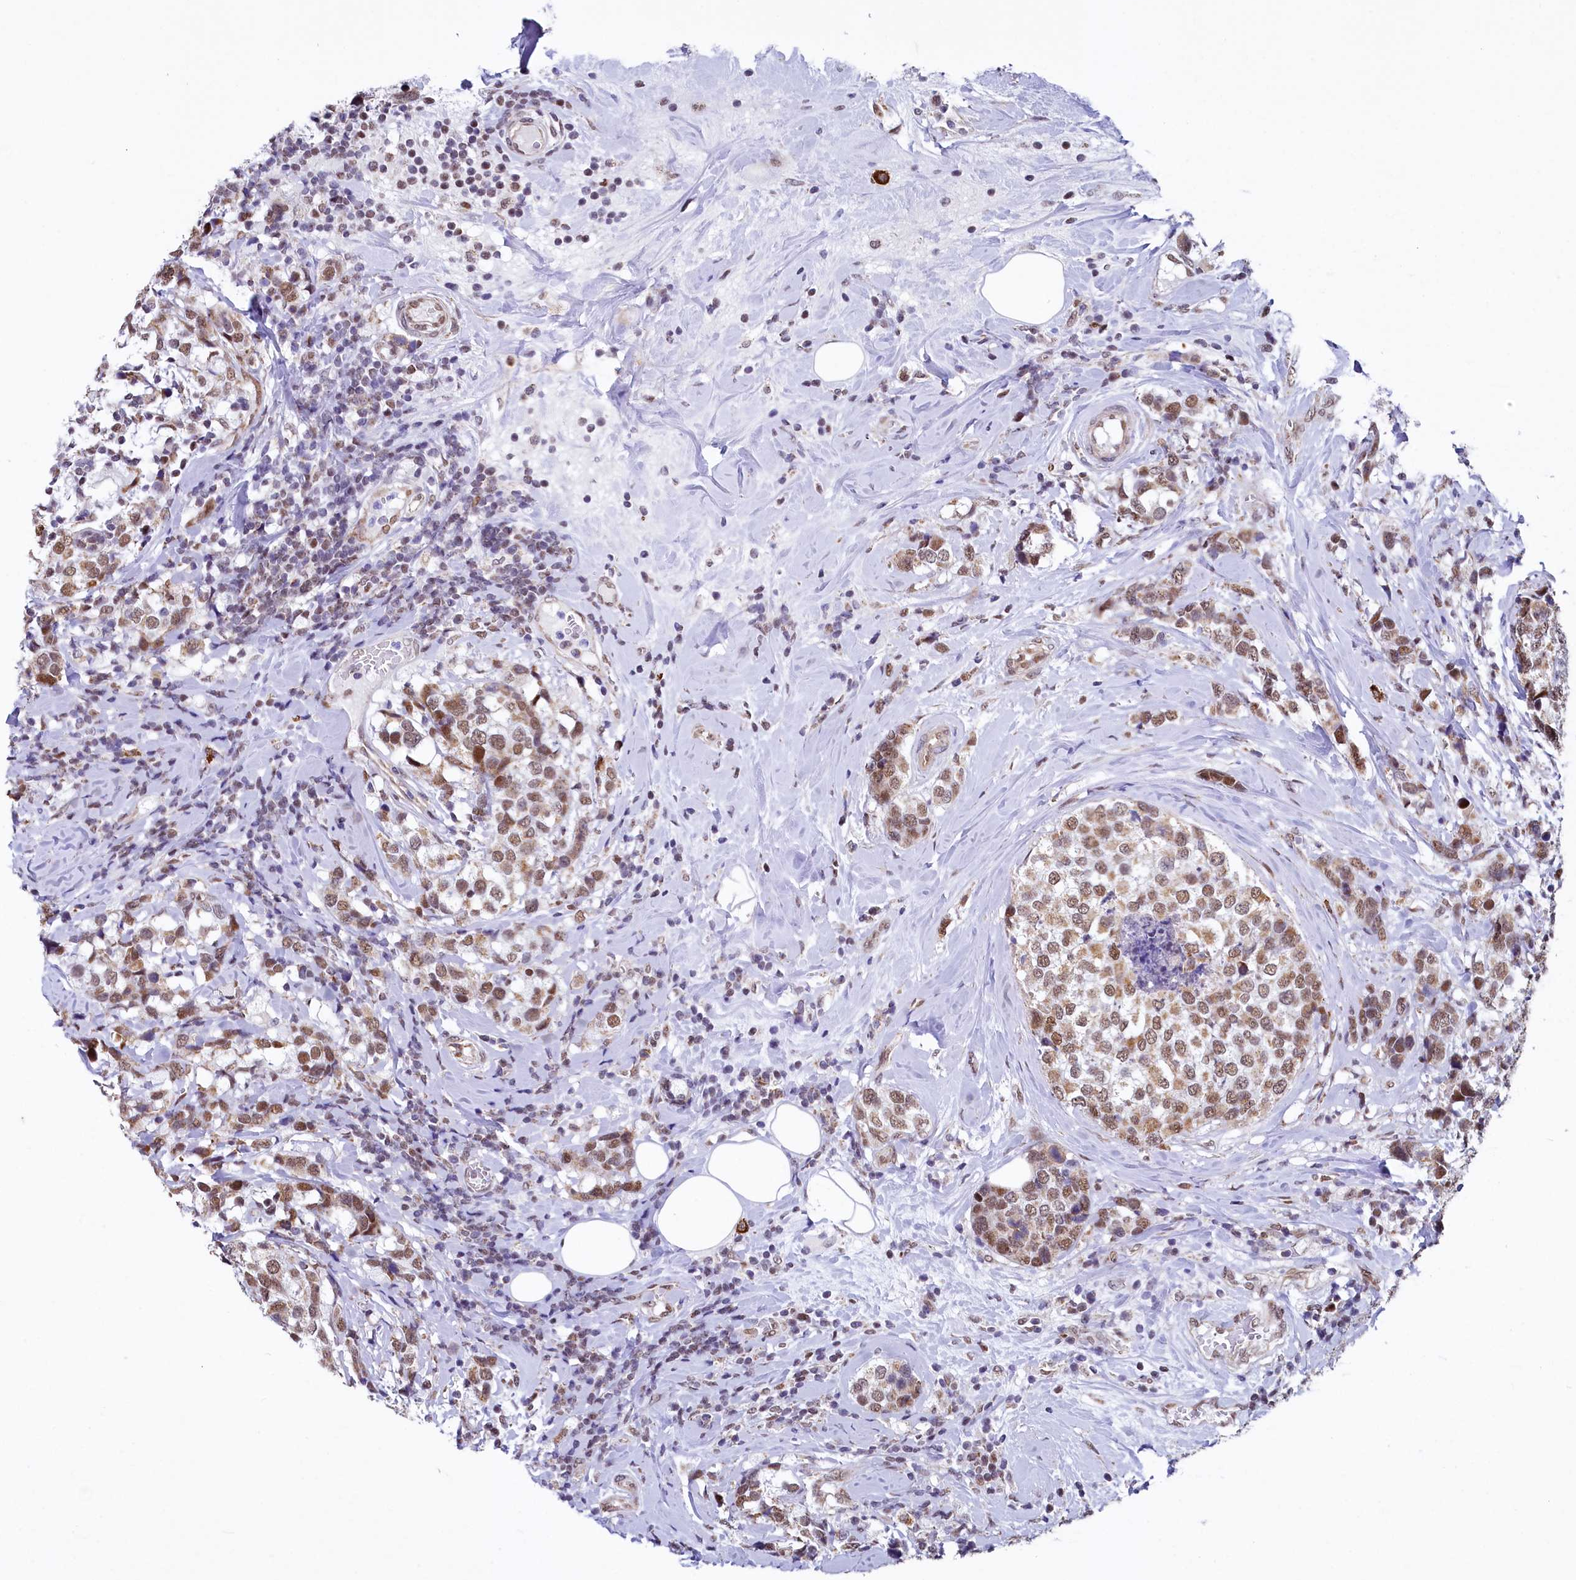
{"staining": {"intensity": "moderate", "quantity": ">75%", "location": "cytoplasmic/membranous,nuclear"}, "tissue": "breast cancer", "cell_type": "Tumor cells", "image_type": "cancer", "snomed": [{"axis": "morphology", "description": "Lobular carcinoma"}, {"axis": "topography", "description": "Breast"}], "caption": "Protein expression analysis of breast cancer (lobular carcinoma) displays moderate cytoplasmic/membranous and nuclear expression in approximately >75% of tumor cells. (Stains: DAB (3,3'-diaminobenzidine) in brown, nuclei in blue, Microscopy: brightfield microscopy at high magnification).", "gene": "MORN3", "patient": {"sex": "female", "age": 59}}